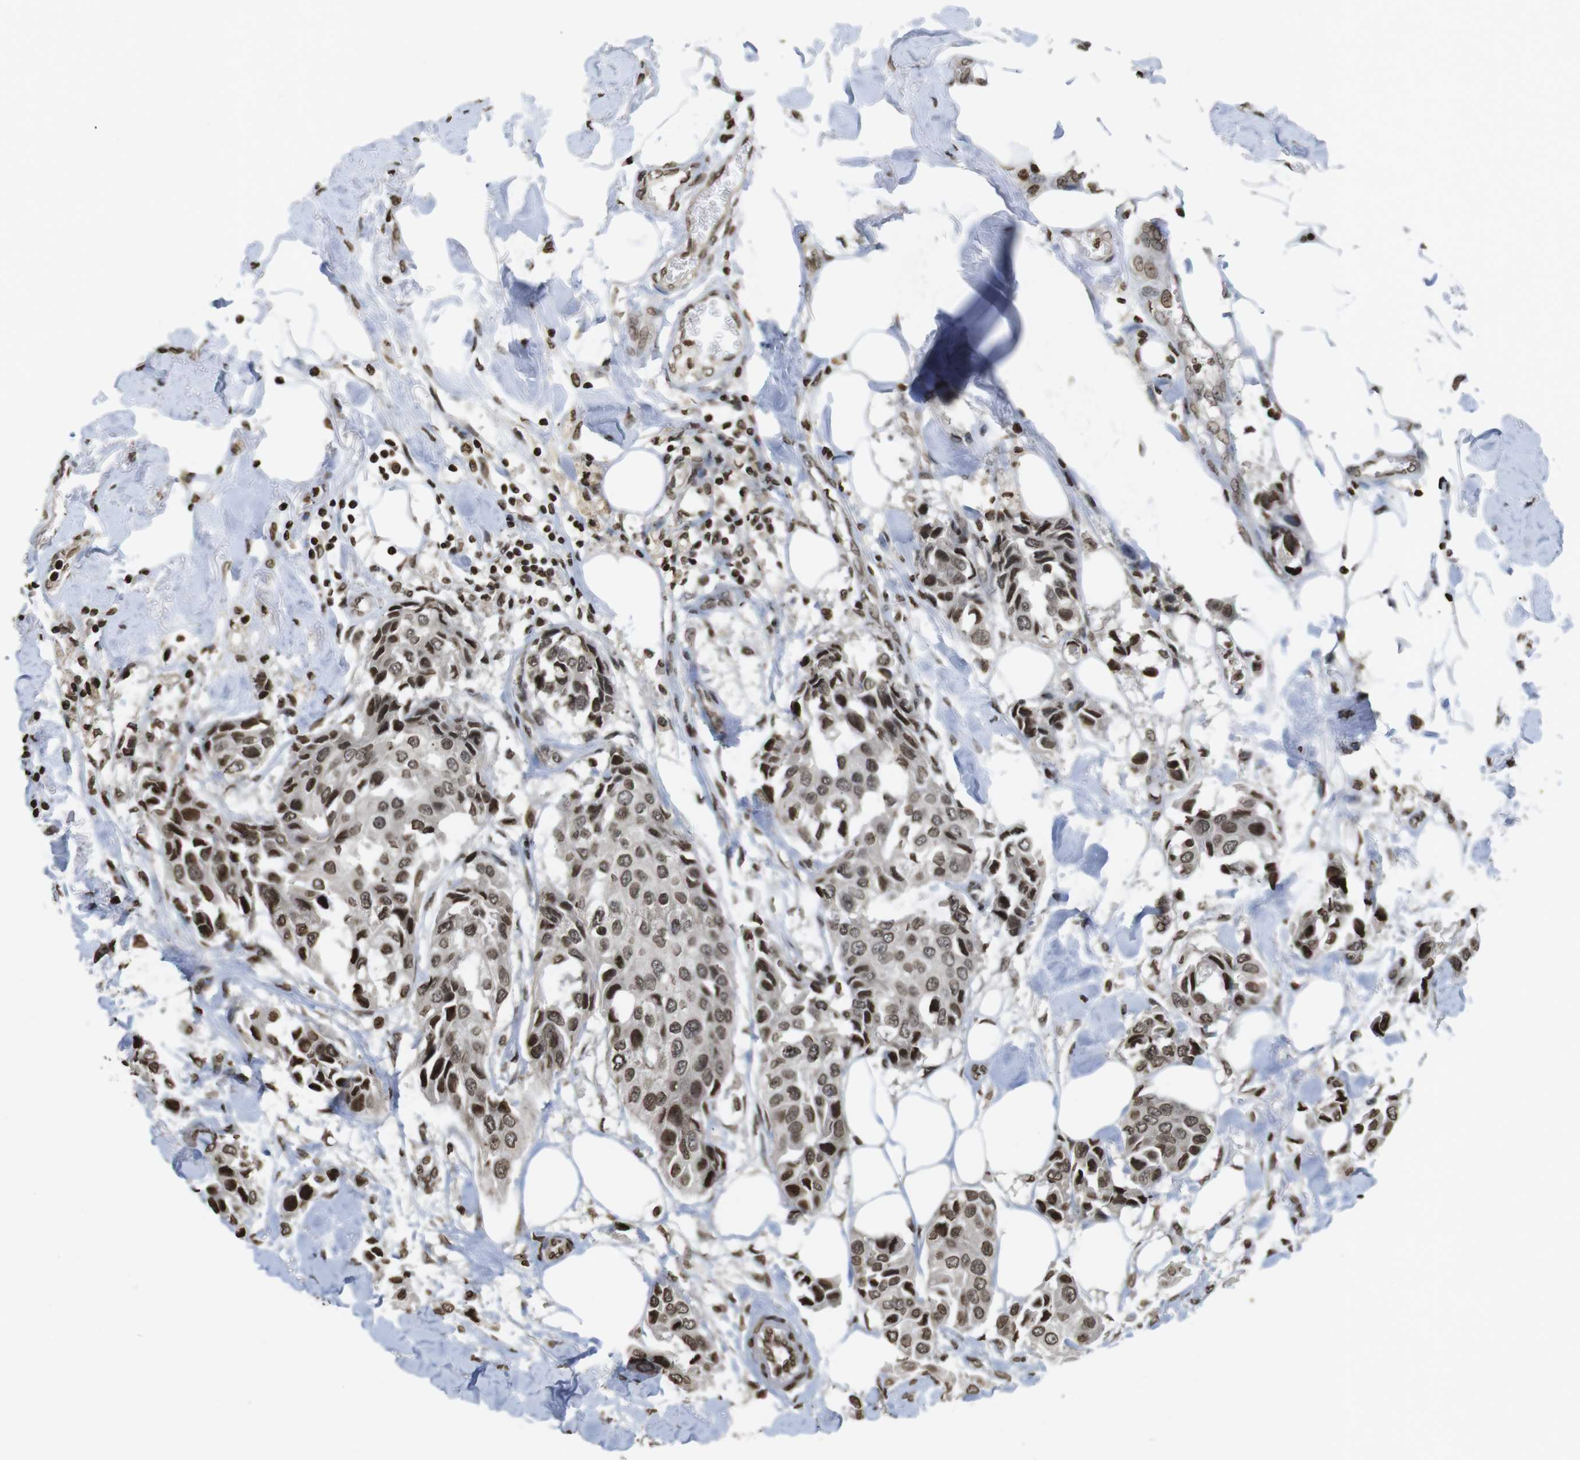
{"staining": {"intensity": "moderate", "quantity": ">75%", "location": "cytoplasmic/membranous,nuclear"}, "tissue": "breast cancer", "cell_type": "Tumor cells", "image_type": "cancer", "snomed": [{"axis": "morphology", "description": "Duct carcinoma"}, {"axis": "topography", "description": "Breast"}], "caption": "The micrograph displays a brown stain indicating the presence of a protein in the cytoplasmic/membranous and nuclear of tumor cells in invasive ductal carcinoma (breast).", "gene": "FOXA3", "patient": {"sex": "female", "age": 80}}